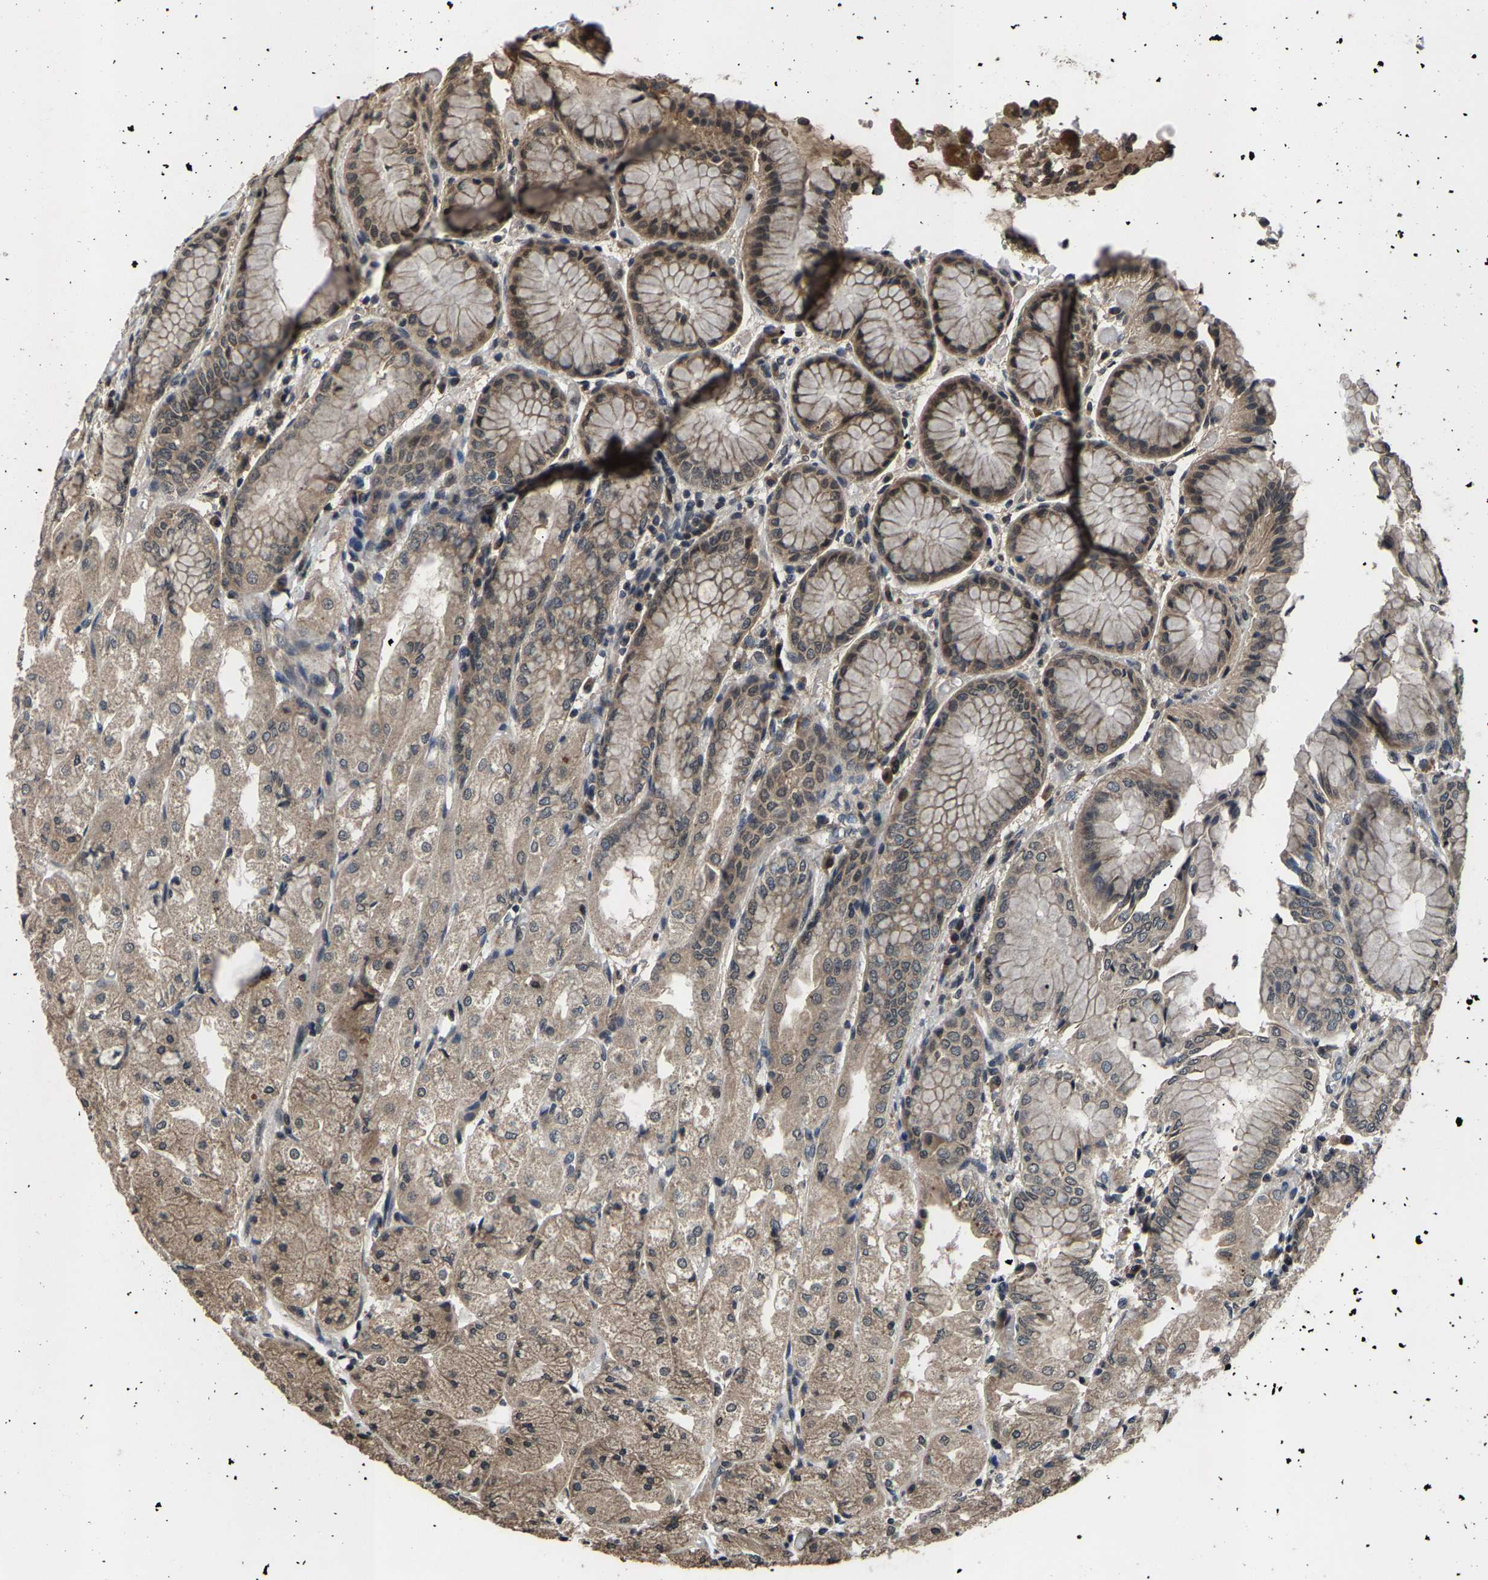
{"staining": {"intensity": "moderate", "quantity": ">75%", "location": "cytoplasmic/membranous,nuclear"}, "tissue": "stomach", "cell_type": "Glandular cells", "image_type": "normal", "snomed": [{"axis": "morphology", "description": "Normal tissue, NOS"}, {"axis": "topography", "description": "Stomach, upper"}], "caption": "The immunohistochemical stain labels moderate cytoplasmic/membranous,nuclear expression in glandular cells of benign stomach.", "gene": "HUWE1", "patient": {"sex": "male", "age": 72}}